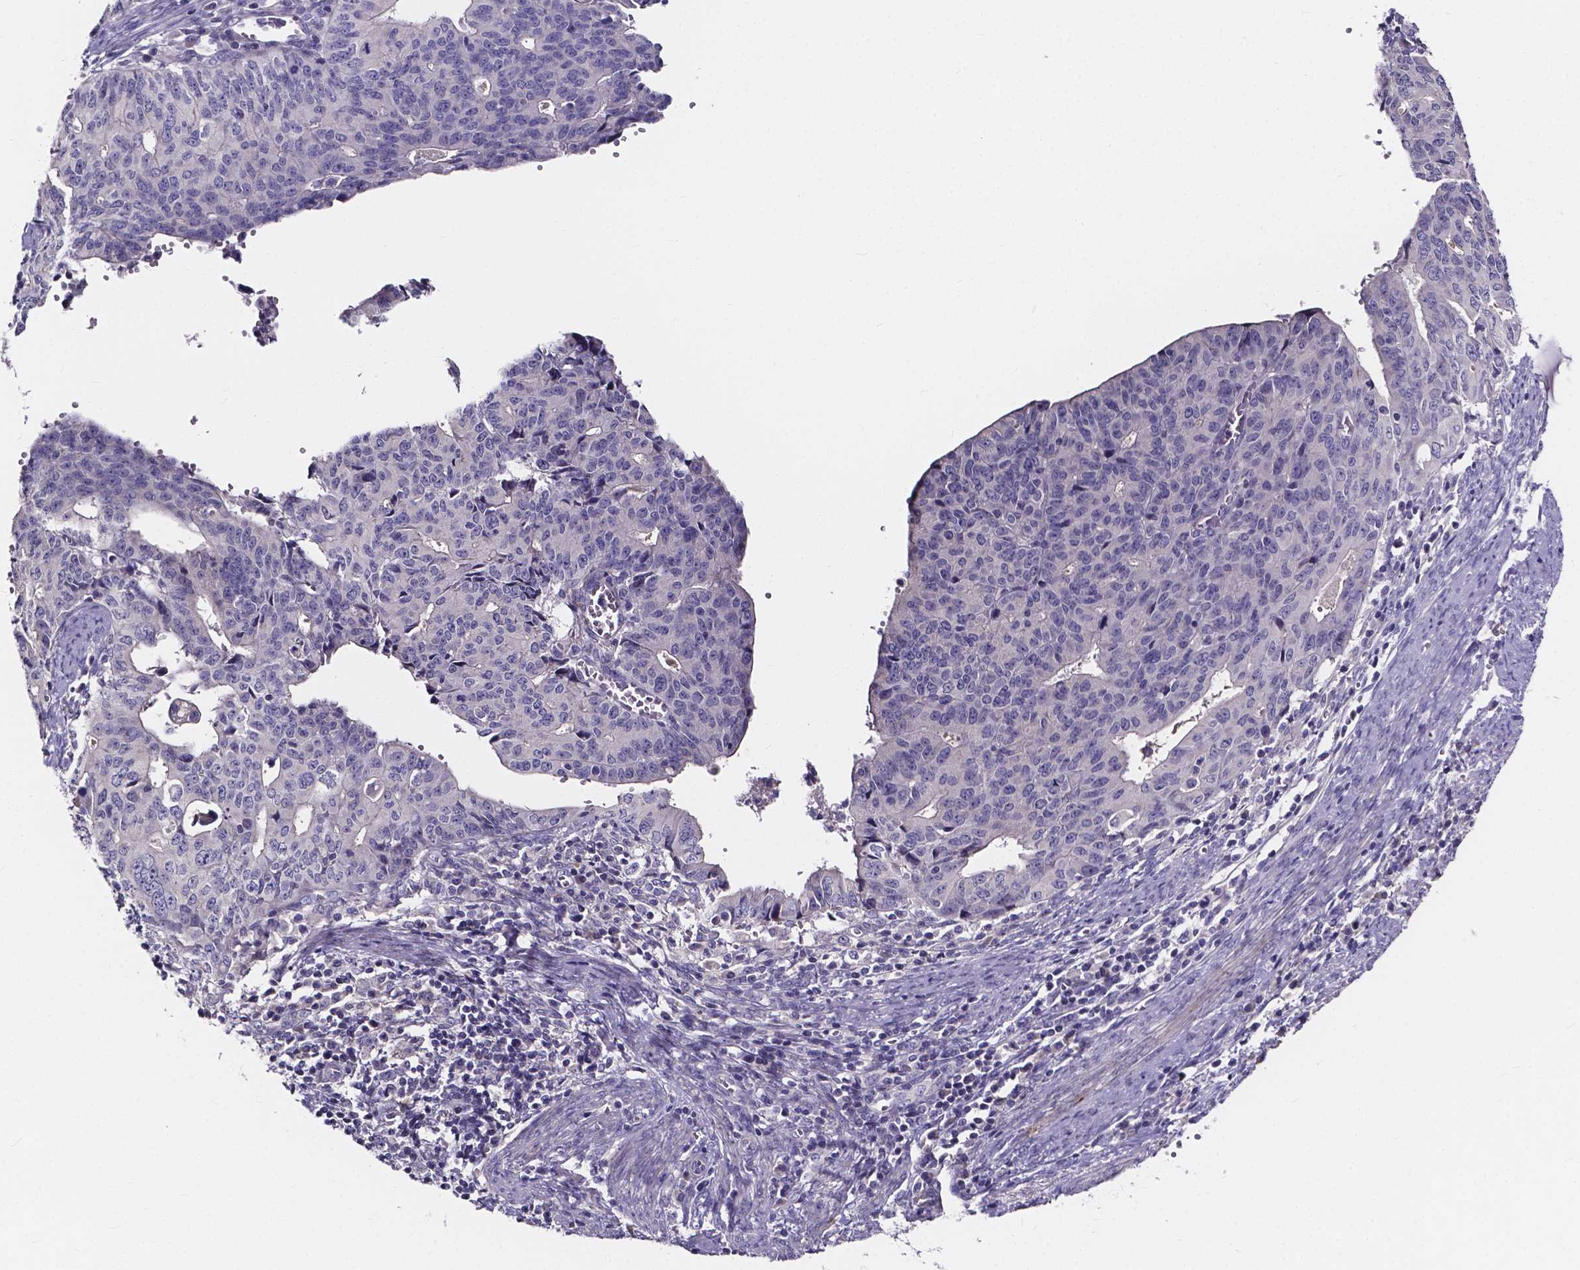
{"staining": {"intensity": "negative", "quantity": "none", "location": "none"}, "tissue": "endometrial cancer", "cell_type": "Tumor cells", "image_type": "cancer", "snomed": [{"axis": "morphology", "description": "Adenocarcinoma, NOS"}, {"axis": "topography", "description": "Endometrium"}], "caption": "Endometrial cancer stained for a protein using immunohistochemistry (IHC) displays no expression tumor cells.", "gene": "SPOCD1", "patient": {"sex": "female", "age": 65}}